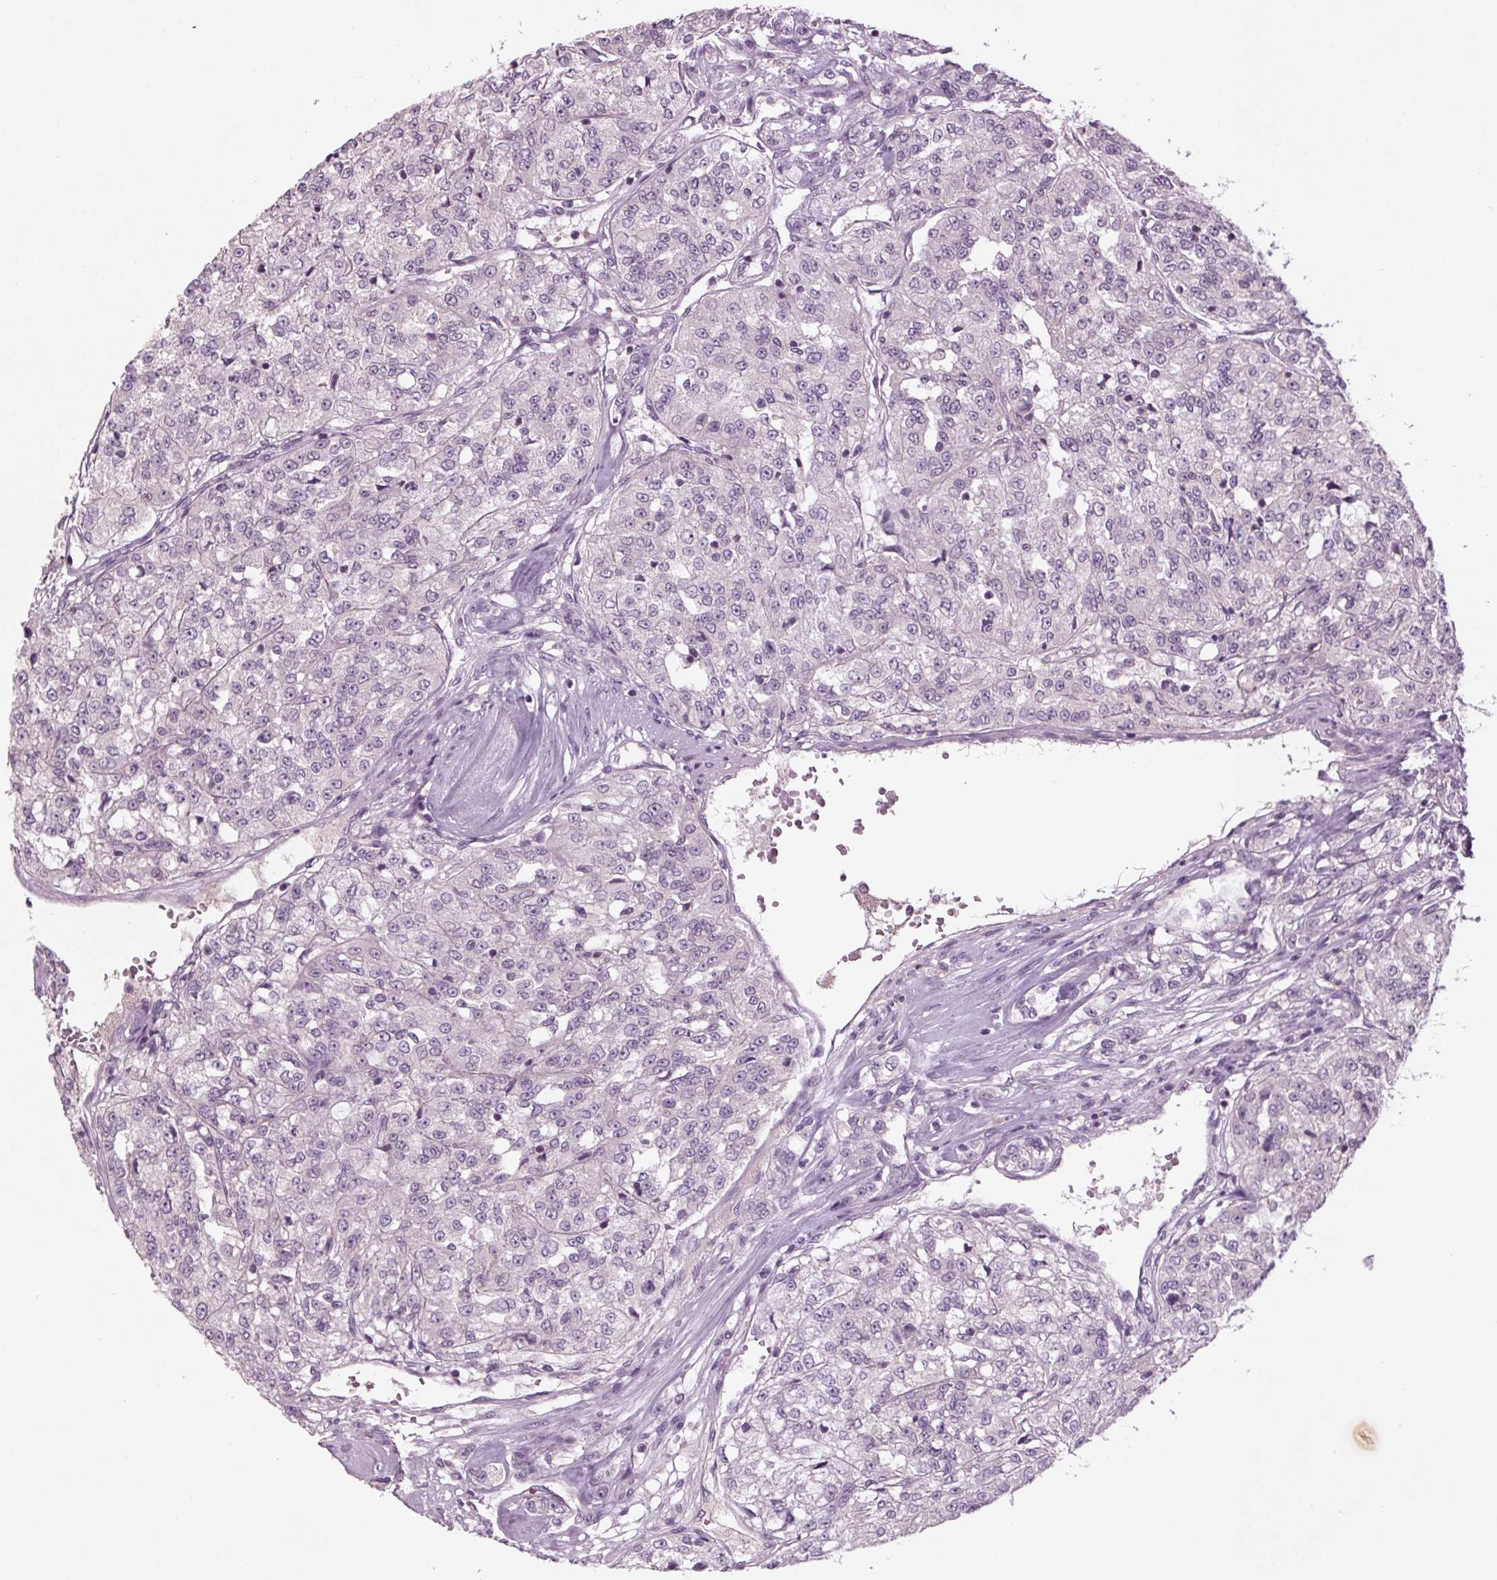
{"staining": {"intensity": "negative", "quantity": "none", "location": "none"}, "tissue": "renal cancer", "cell_type": "Tumor cells", "image_type": "cancer", "snomed": [{"axis": "morphology", "description": "Adenocarcinoma, NOS"}, {"axis": "topography", "description": "Kidney"}], "caption": "Immunohistochemistry (IHC) of human adenocarcinoma (renal) exhibits no positivity in tumor cells. The staining was performed using DAB to visualize the protein expression in brown, while the nuclei were stained in blue with hematoxylin (Magnification: 20x).", "gene": "BHLHE22", "patient": {"sex": "female", "age": 63}}